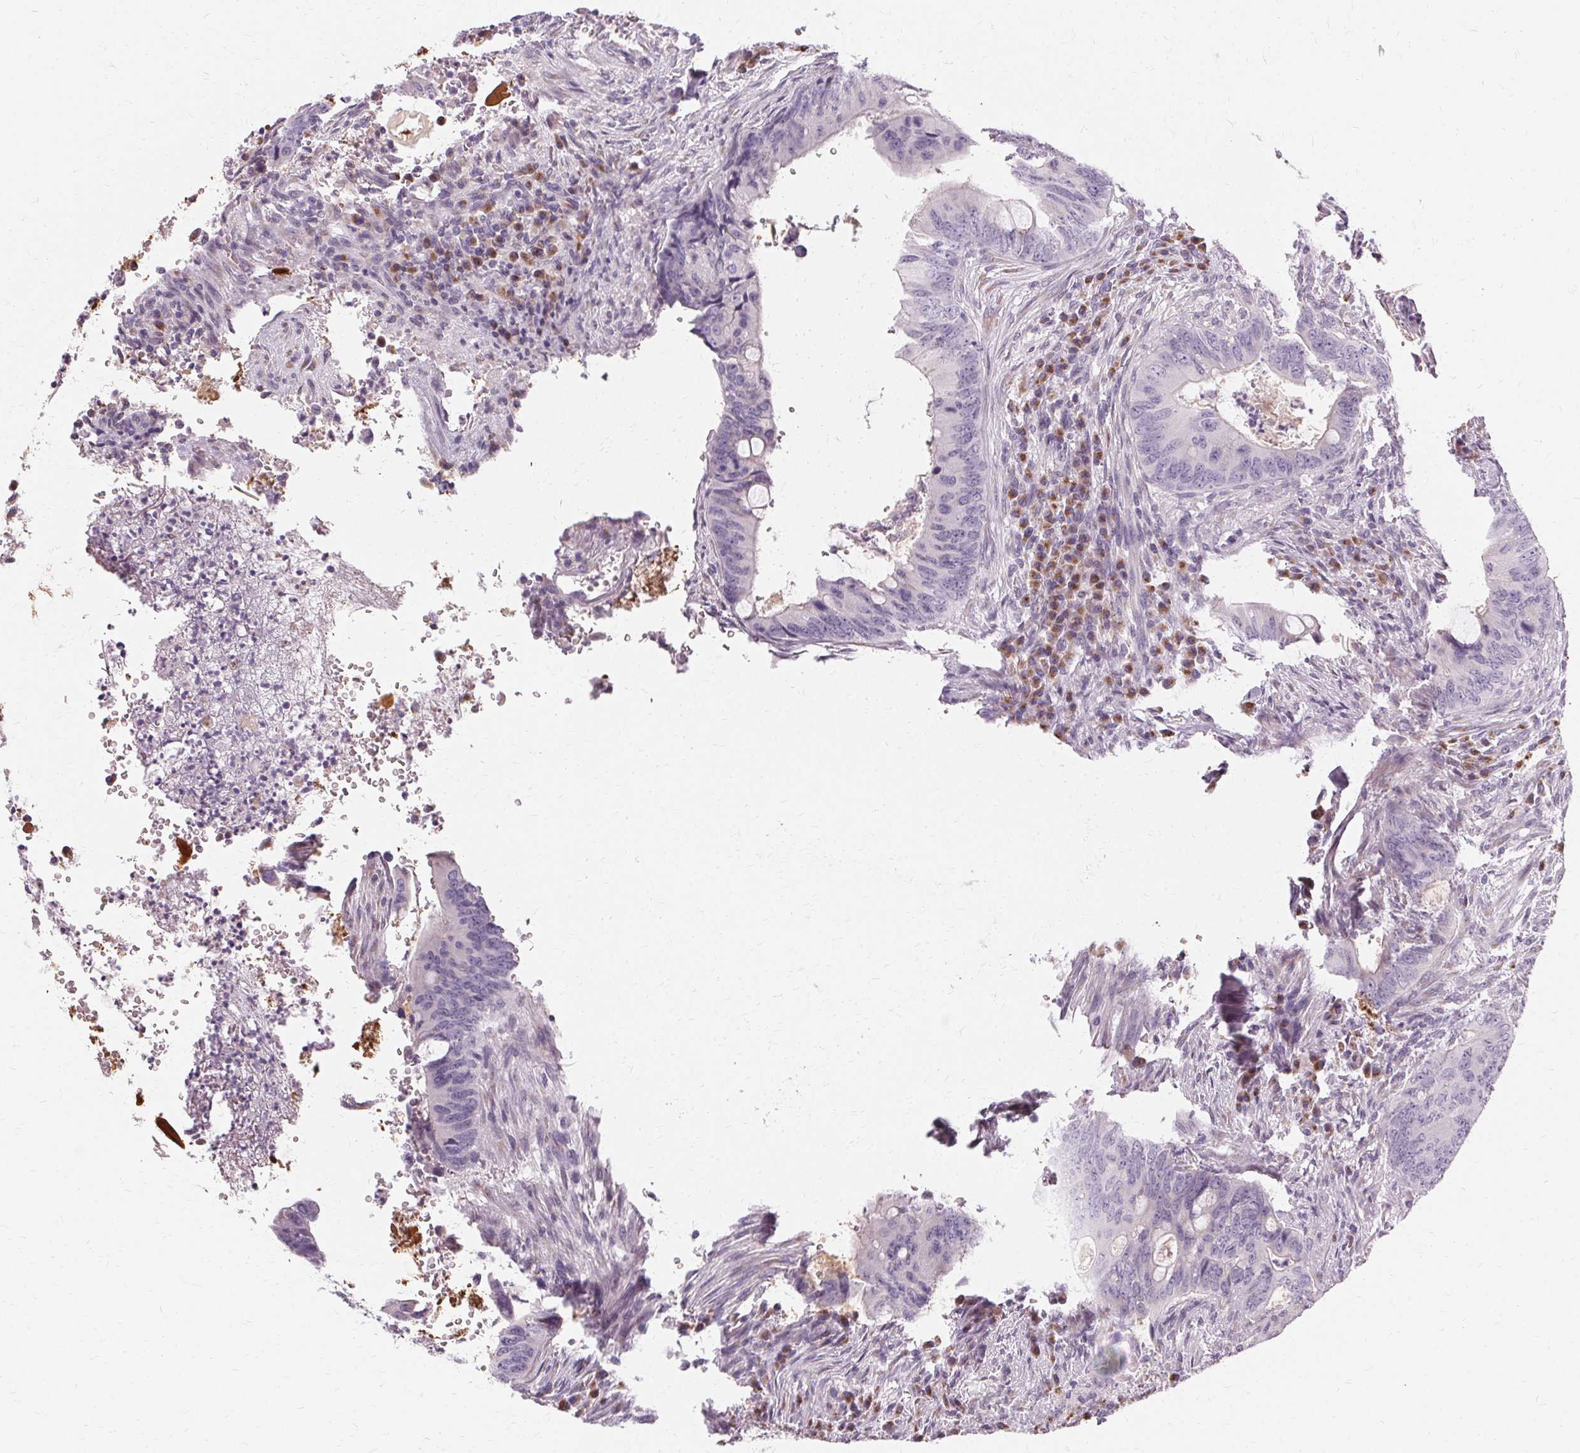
{"staining": {"intensity": "negative", "quantity": "none", "location": "none"}, "tissue": "colorectal cancer", "cell_type": "Tumor cells", "image_type": "cancer", "snomed": [{"axis": "morphology", "description": "Adenocarcinoma, NOS"}, {"axis": "topography", "description": "Colon"}], "caption": "High magnification brightfield microscopy of adenocarcinoma (colorectal) stained with DAB (brown) and counterstained with hematoxylin (blue): tumor cells show no significant positivity.", "gene": "FCRL3", "patient": {"sex": "female", "age": 74}}